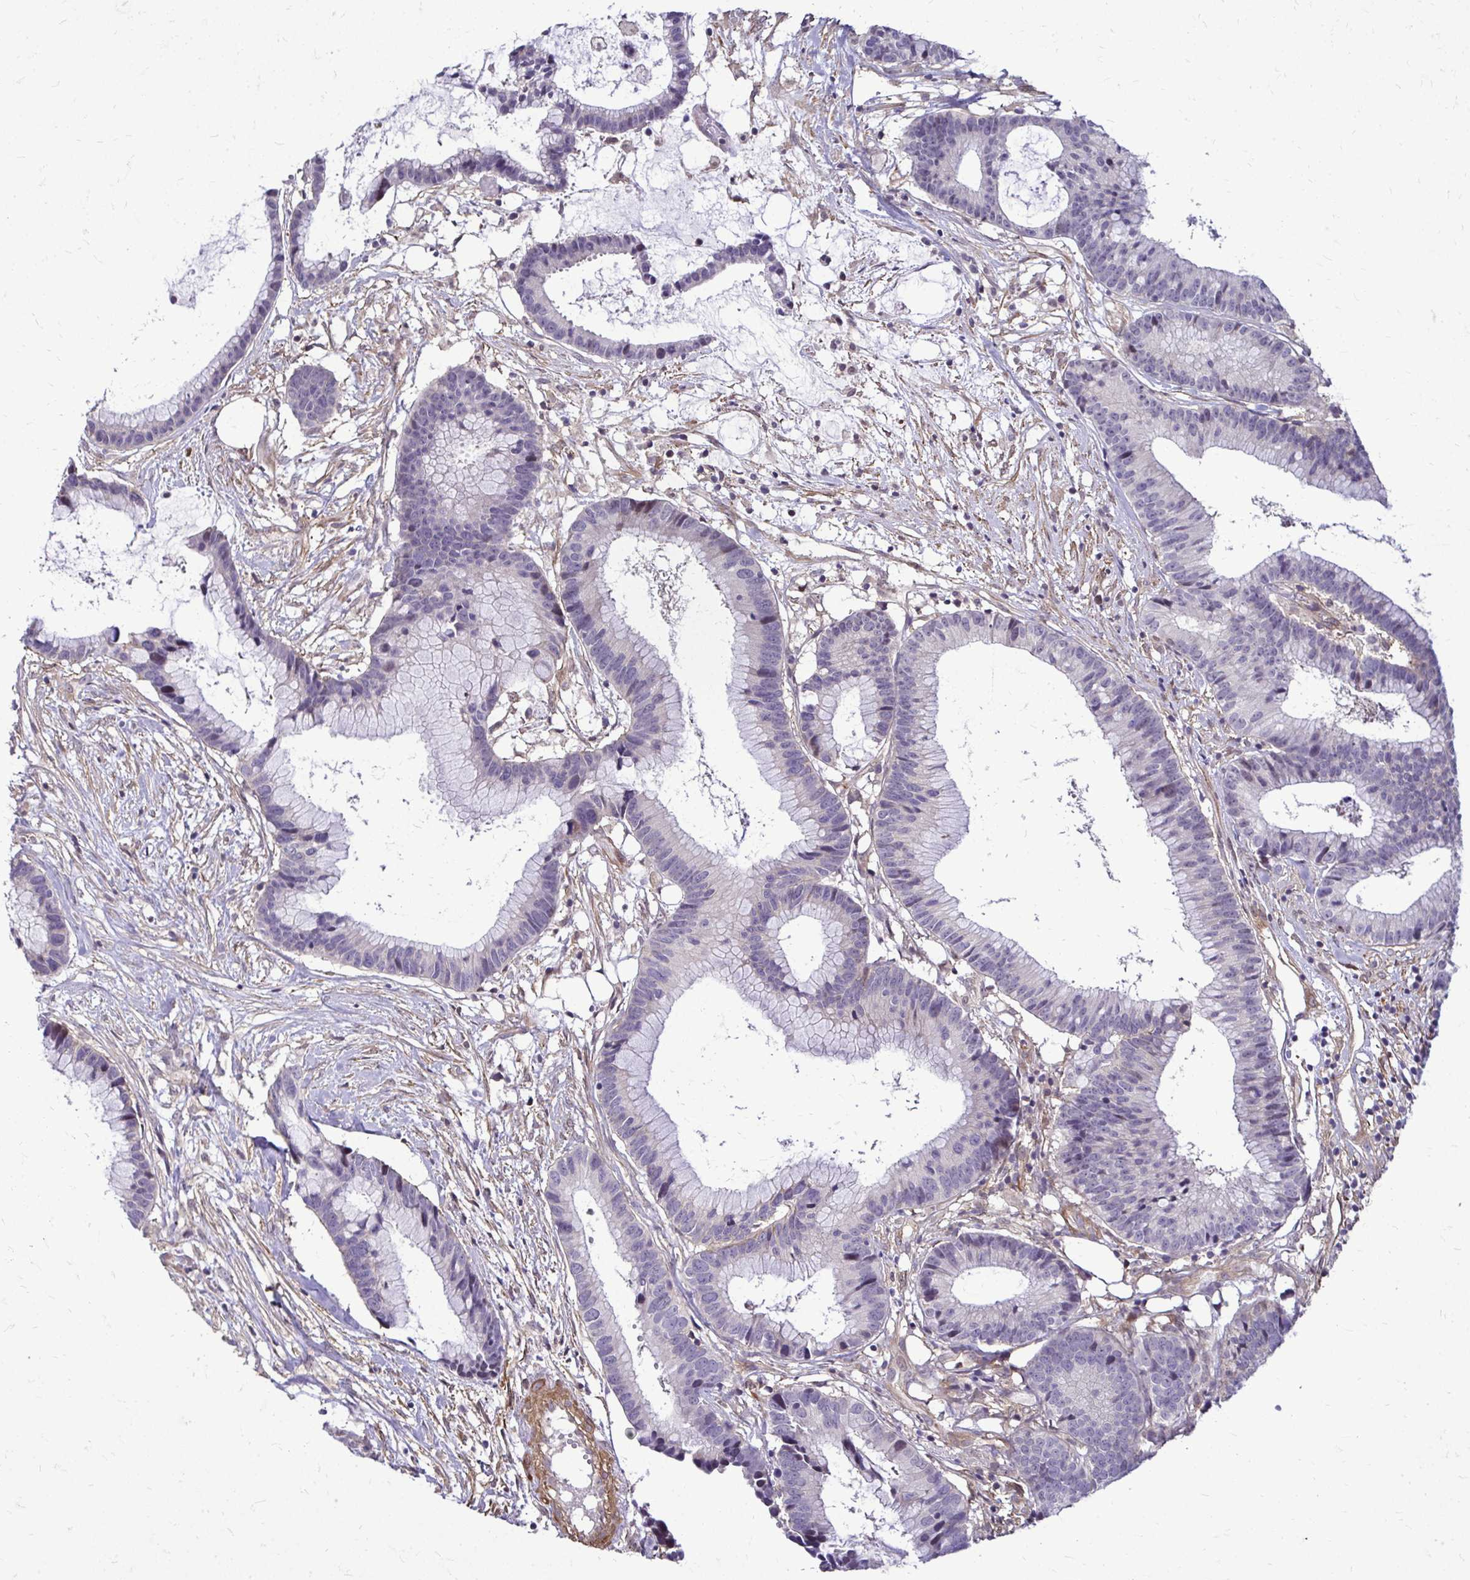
{"staining": {"intensity": "negative", "quantity": "none", "location": "none"}, "tissue": "colorectal cancer", "cell_type": "Tumor cells", "image_type": "cancer", "snomed": [{"axis": "morphology", "description": "Adenocarcinoma, NOS"}, {"axis": "topography", "description": "Colon"}], "caption": "Tumor cells show no significant protein expression in colorectal cancer (adenocarcinoma).", "gene": "TRIP6", "patient": {"sex": "female", "age": 78}}